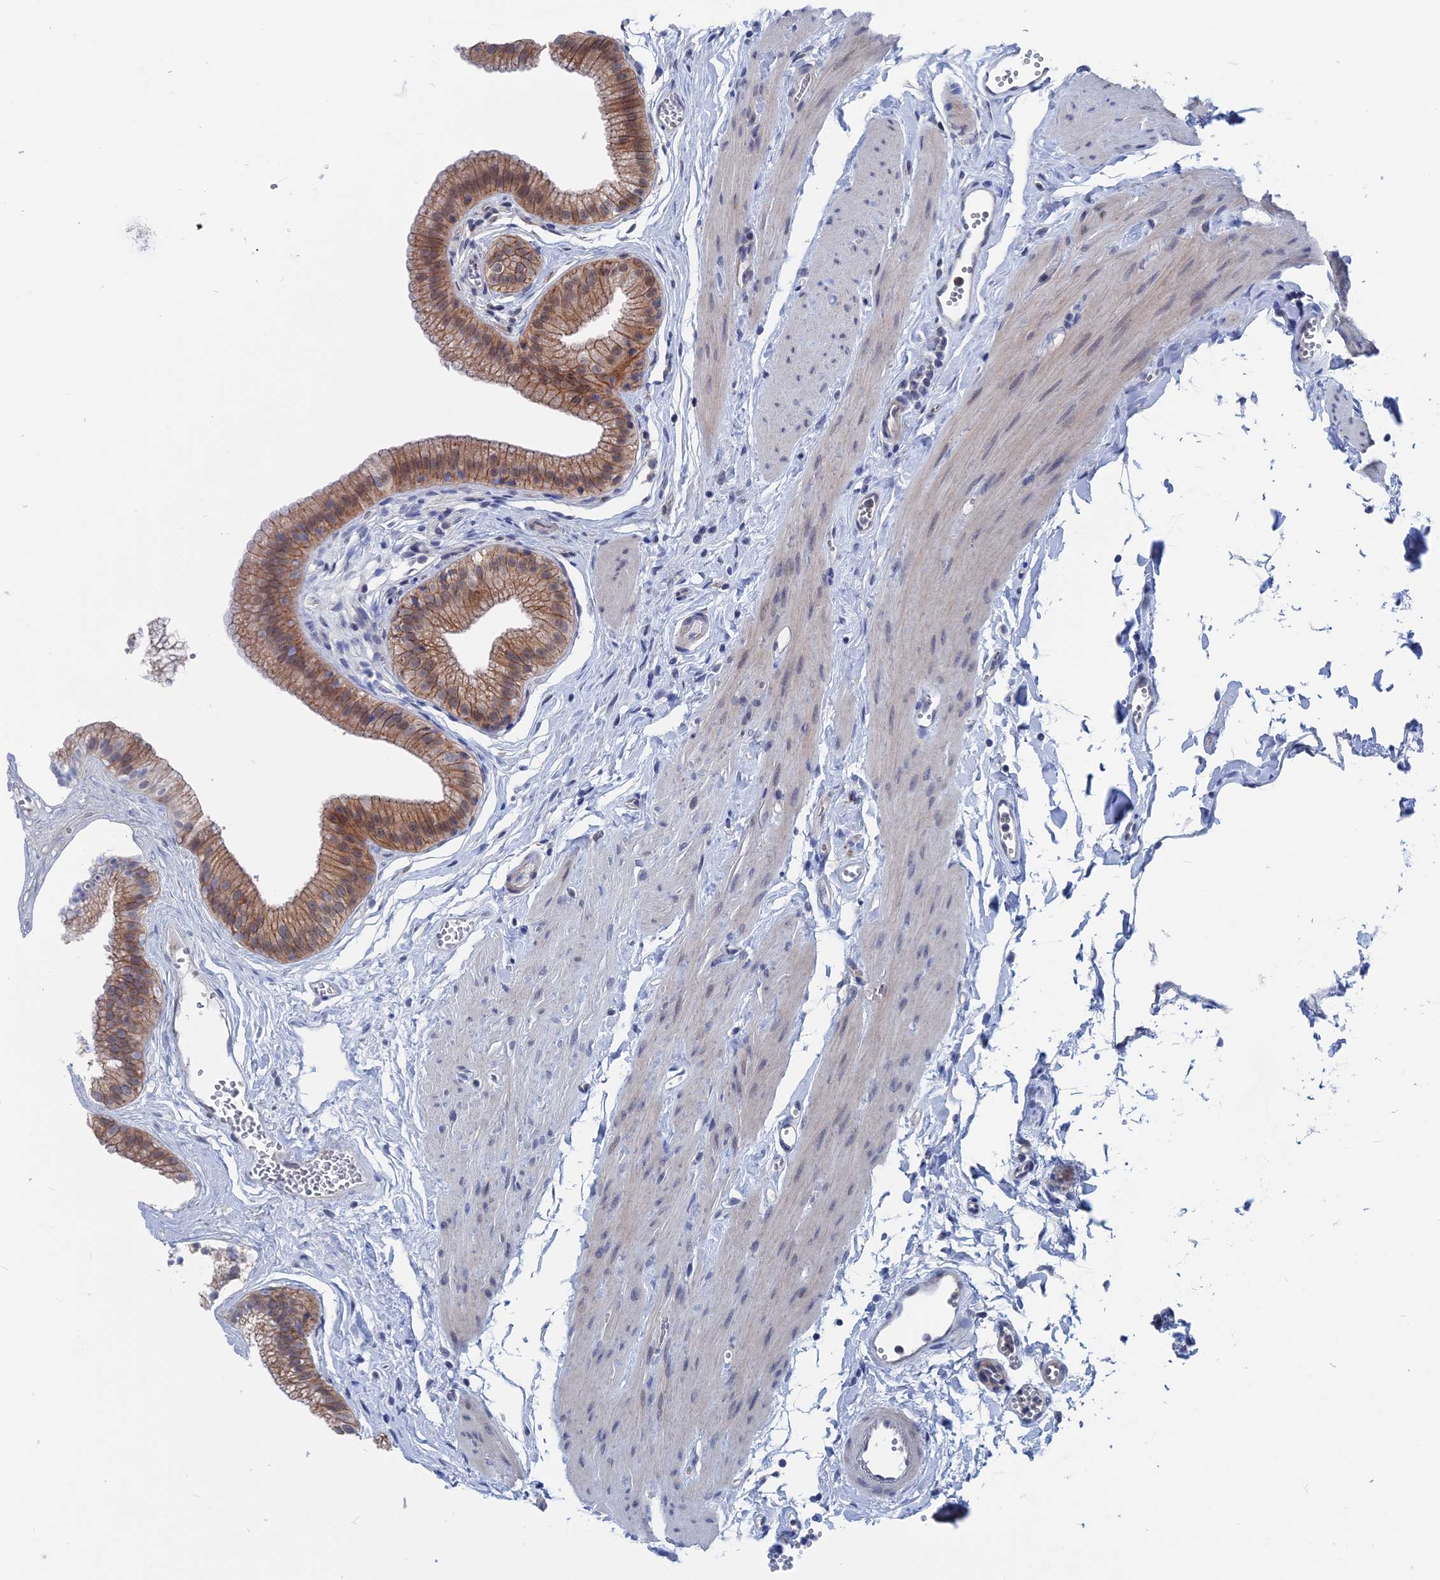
{"staining": {"intensity": "moderate", "quantity": ">75%", "location": "cytoplasmic/membranous"}, "tissue": "gallbladder", "cell_type": "Glandular cells", "image_type": "normal", "snomed": [{"axis": "morphology", "description": "Normal tissue, NOS"}, {"axis": "topography", "description": "Gallbladder"}], "caption": "There is medium levels of moderate cytoplasmic/membranous staining in glandular cells of normal gallbladder, as demonstrated by immunohistochemical staining (brown color).", "gene": "MARCHF3", "patient": {"sex": "female", "age": 54}}